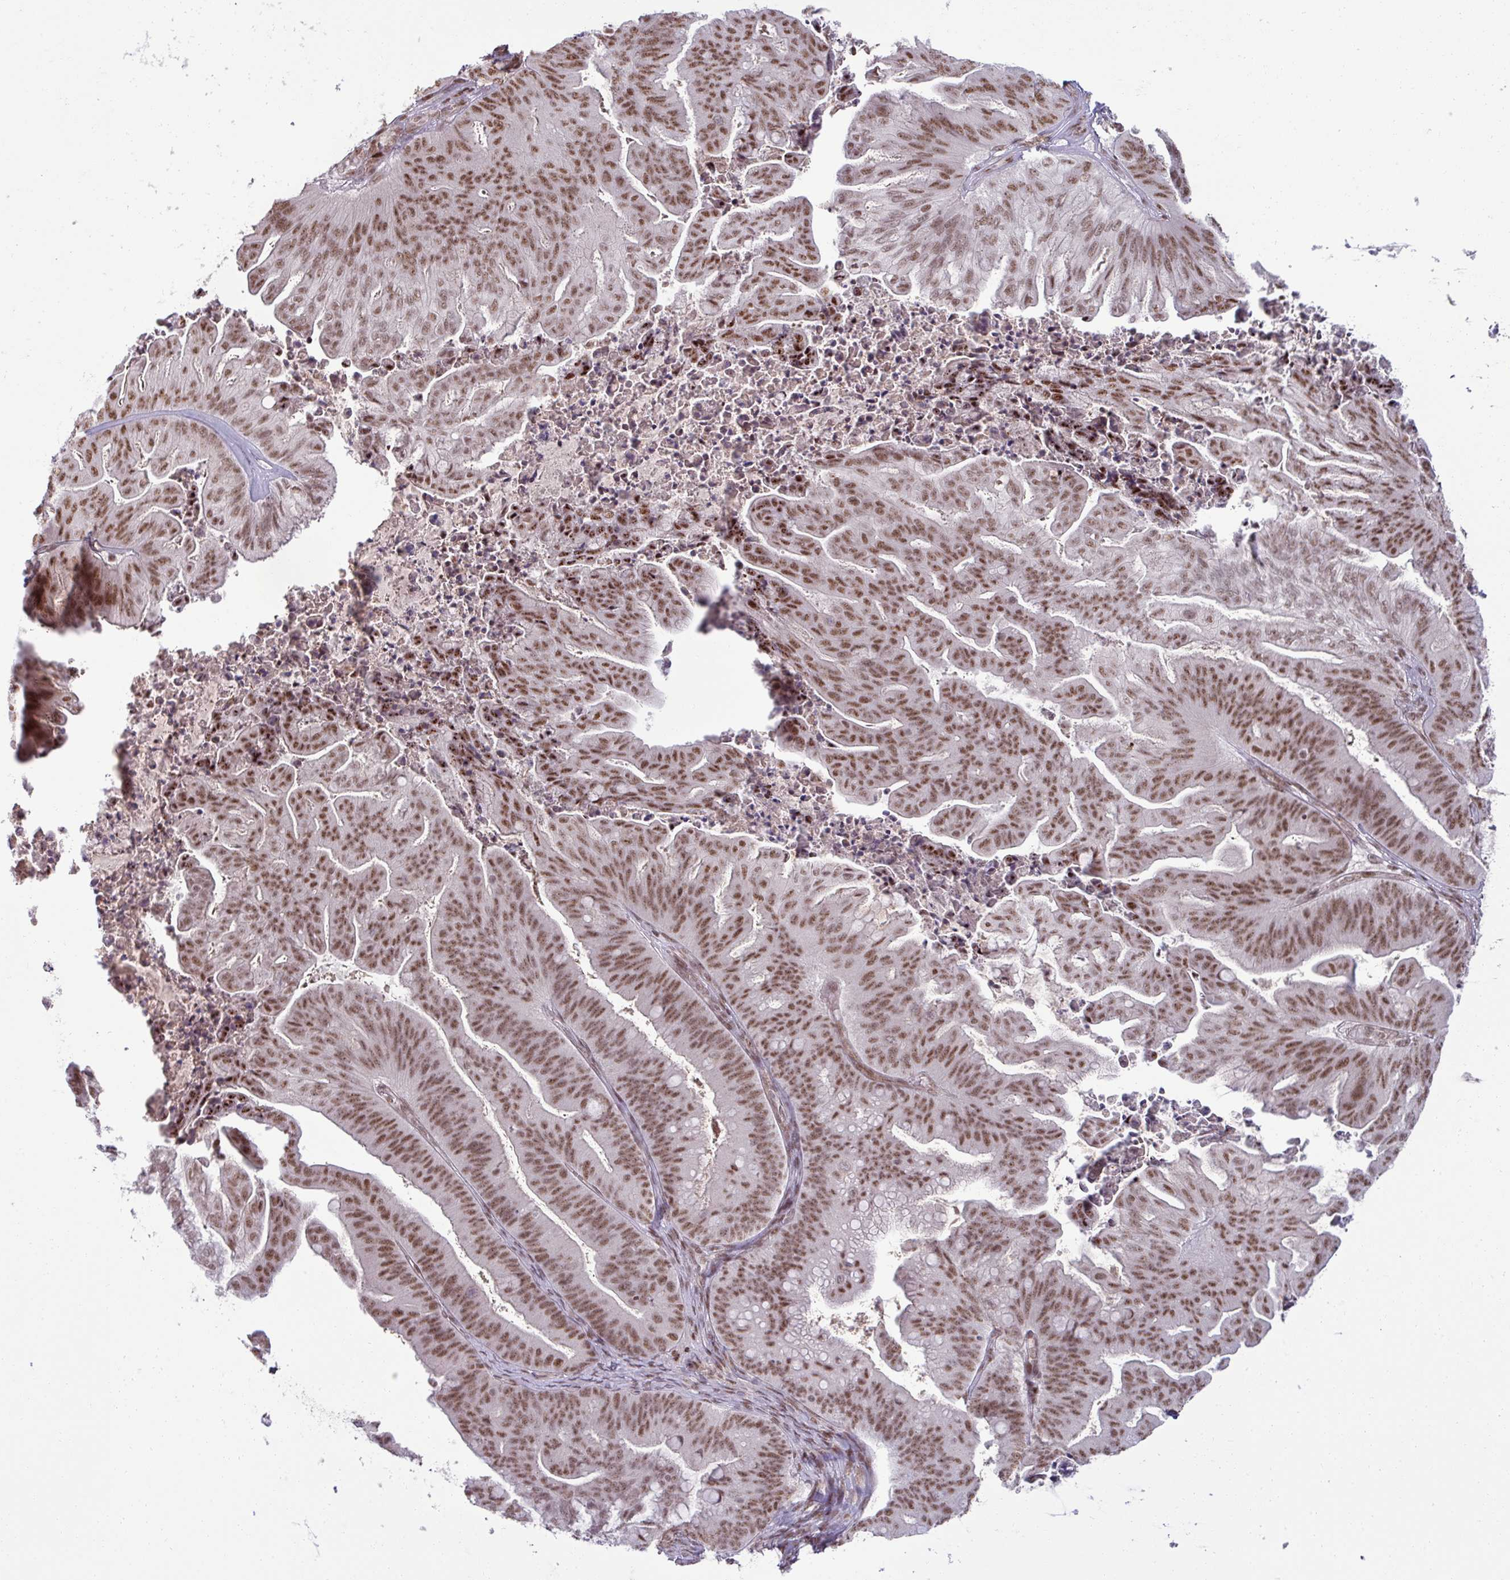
{"staining": {"intensity": "moderate", "quantity": ">75%", "location": "nuclear"}, "tissue": "ovarian cancer", "cell_type": "Tumor cells", "image_type": "cancer", "snomed": [{"axis": "morphology", "description": "Cystadenocarcinoma, mucinous, NOS"}, {"axis": "topography", "description": "Ovary"}], "caption": "This photomicrograph displays immunohistochemistry (IHC) staining of human mucinous cystadenocarcinoma (ovarian), with medium moderate nuclear positivity in approximately >75% of tumor cells.", "gene": "PTPN20", "patient": {"sex": "female", "age": 67}}